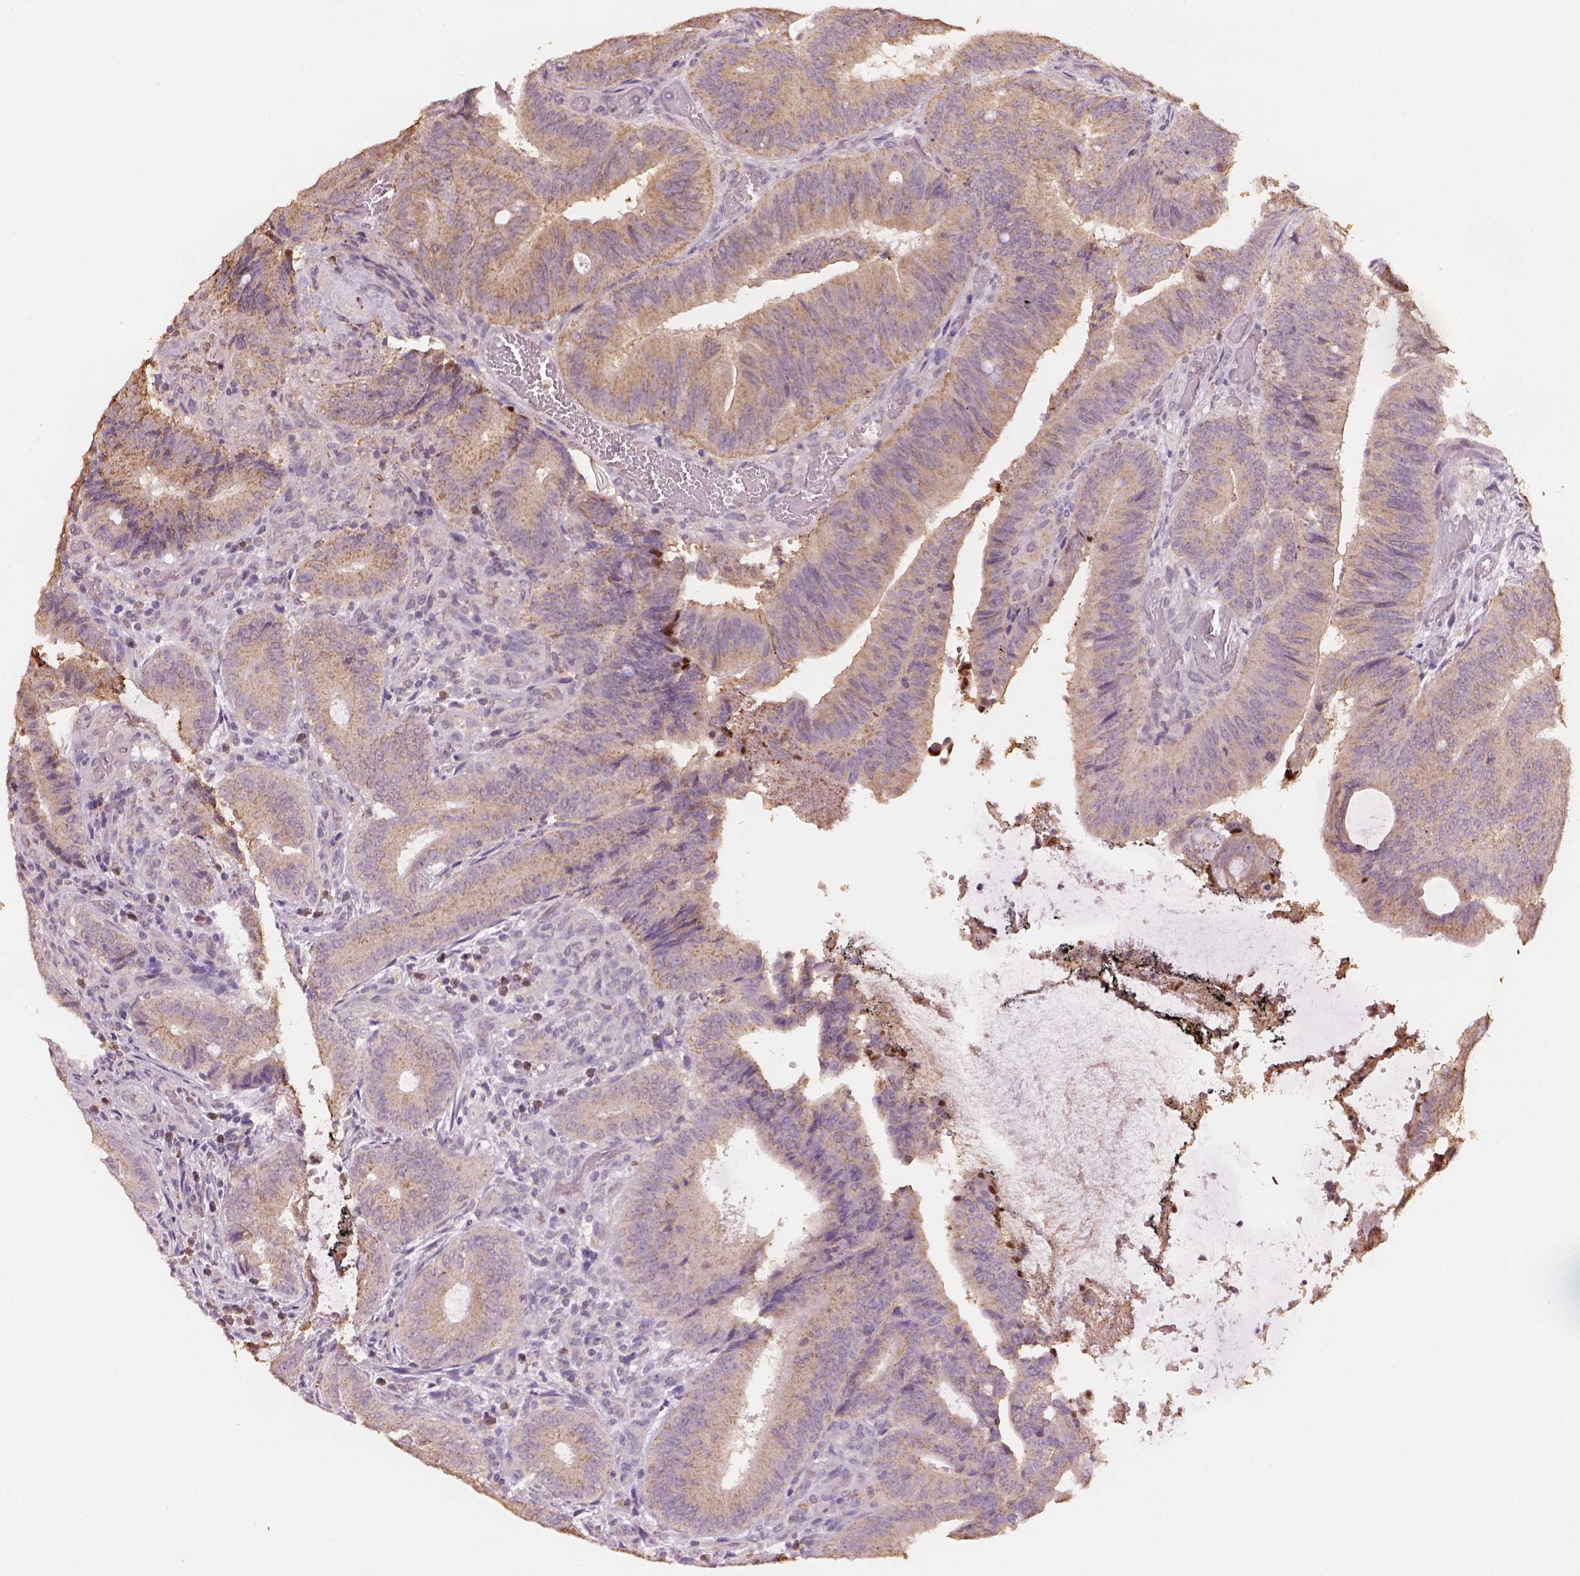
{"staining": {"intensity": "weak", "quantity": ">75%", "location": "cytoplasmic/membranous"}, "tissue": "colorectal cancer", "cell_type": "Tumor cells", "image_type": "cancer", "snomed": [{"axis": "morphology", "description": "Adenocarcinoma, NOS"}, {"axis": "topography", "description": "Colon"}], "caption": "This is a histology image of immunohistochemistry staining of colorectal cancer (adenocarcinoma), which shows weak expression in the cytoplasmic/membranous of tumor cells.", "gene": "AP2B1", "patient": {"sex": "female", "age": 43}}